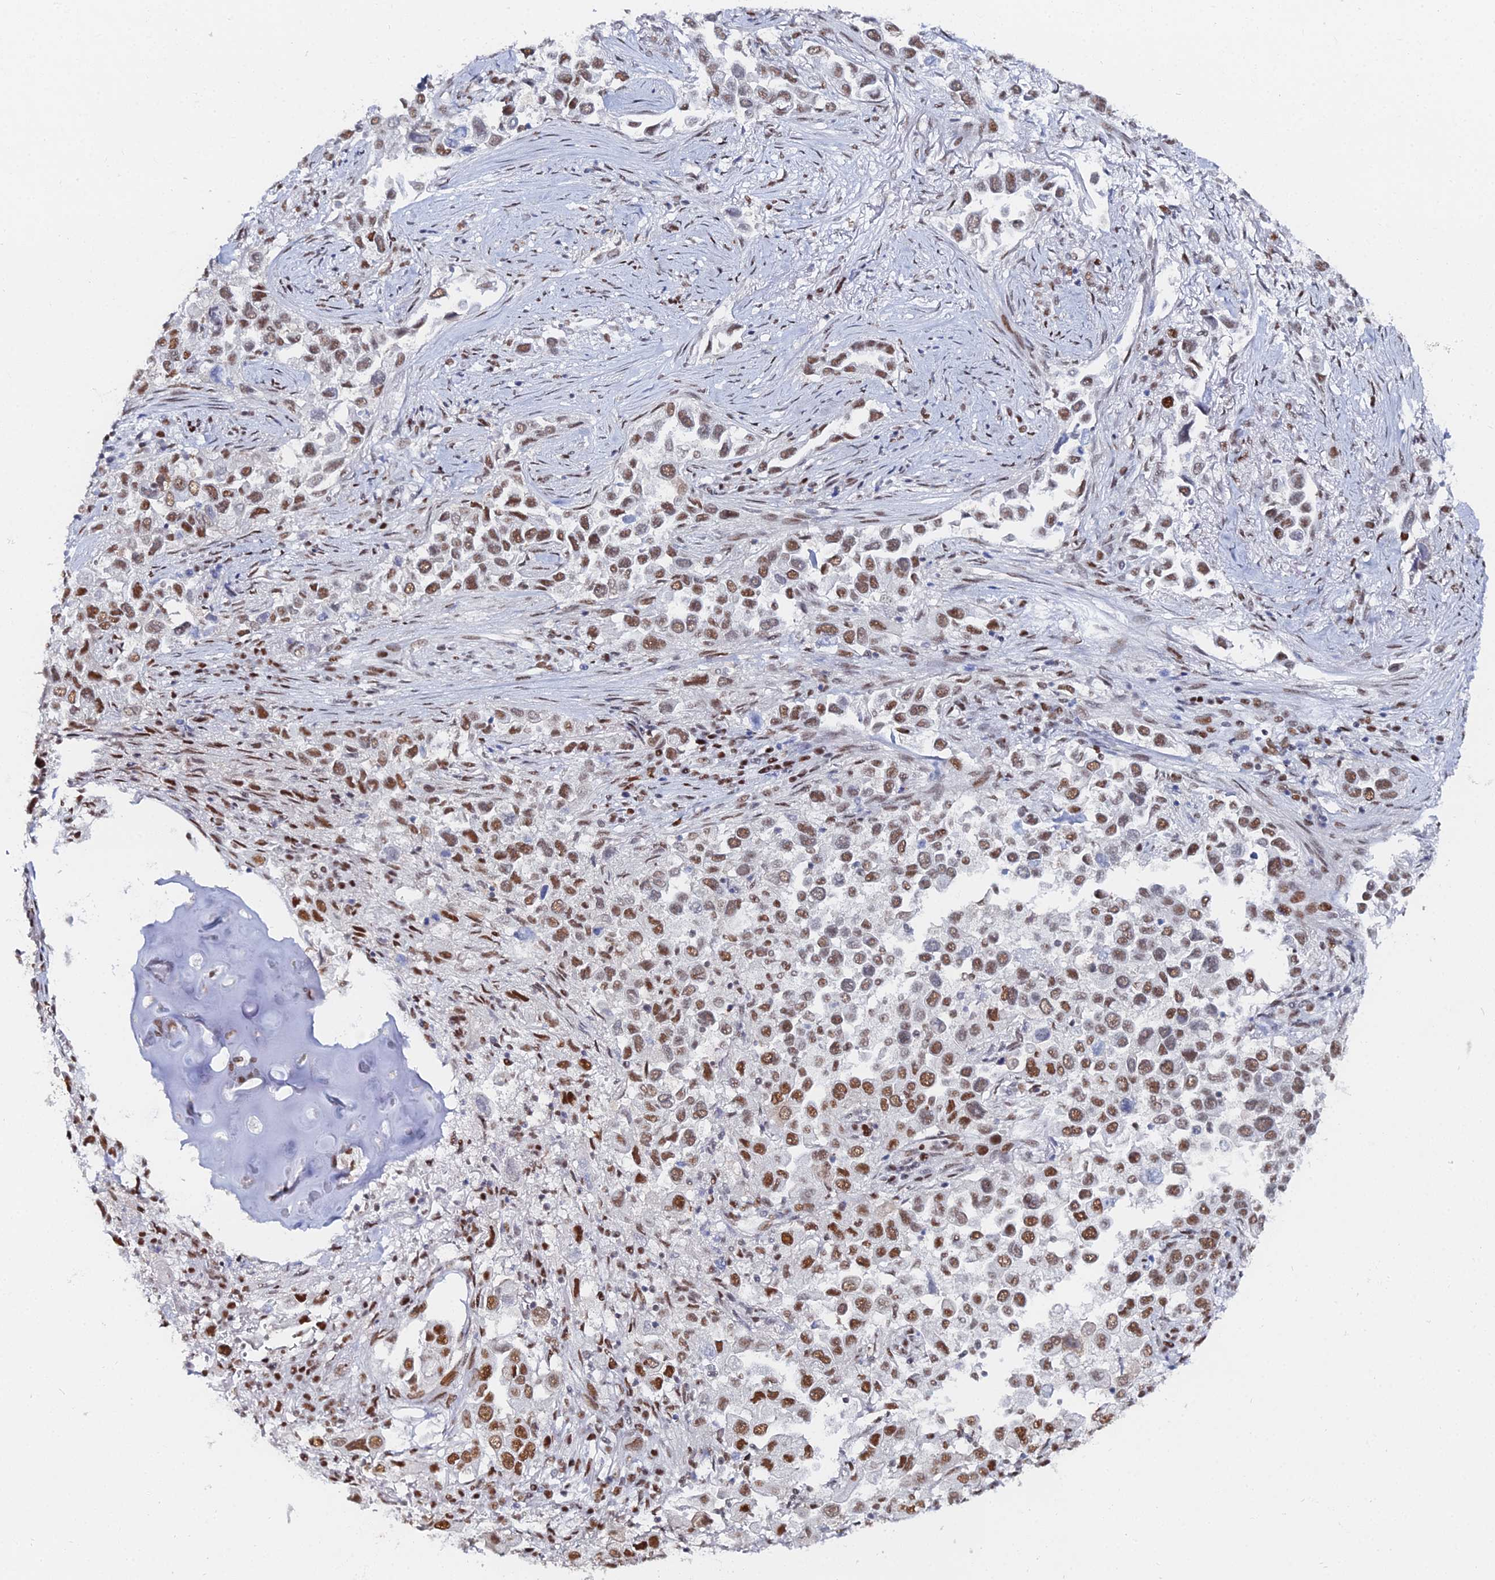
{"staining": {"intensity": "moderate", "quantity": ">75%", "location": "nuclear"}, "tissue": "lung cancer", "cell_type": "Tumor cells", "image_type": "cancer", "snomed": [{"axis": "morphology", "description": "Adenocarcinoma, NOS"}, {"axis": "topography", "description": "Lung"}], "caption": "Protein staining of lung cancer (adenocarcinoma) tissue reveals moderate nuclear expression in about >75% of tumor cells. (brown staining indicates protein expression, while blue staining denotes nuclei).", "gene": "GSC2", "patient": {"sex": "female", "age": 76}}